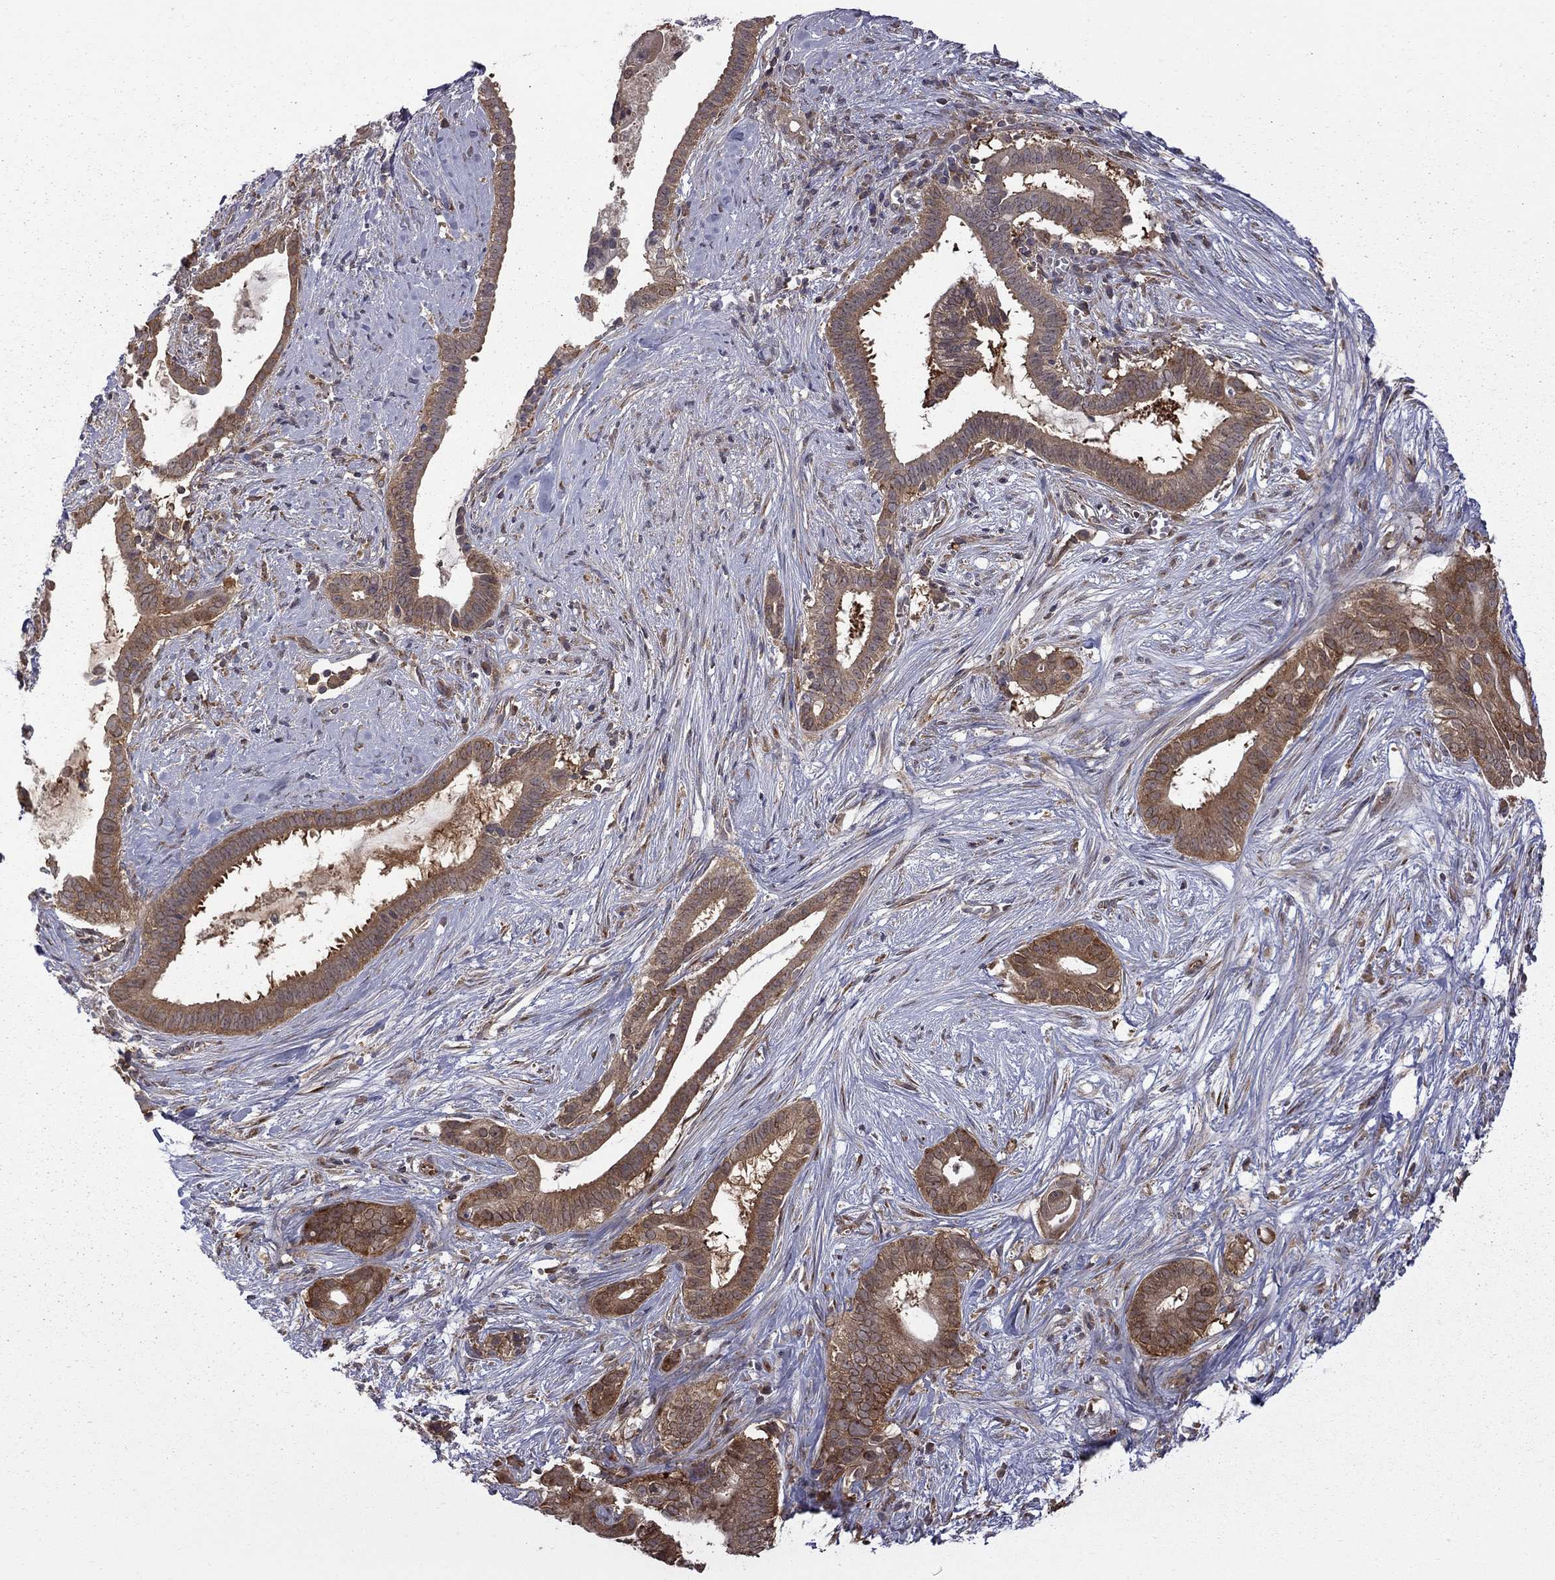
{"staining": {"intensity": "moderate", "quantity": ">75%", "location": "cytoplasmic/membranous"}, "tissue": "pancreatic cancer", "cell_type": "Tumor cells", "image_type": "cancer", "snomed": [{"axis": "morphology", "description": "Adenocarcinoma, NOS"}, {"axis": "topography", "description": "Pancreas"}], "caption": "Pancreatic cancer (adenocarcinoma) stained for a protein (brown) demonstrates moderate cytoplasmic/membranous positive staining in approximately >75% of tumor cells.", "gene": "NAA50", "patient": {"sex": "male", "age": 61}}